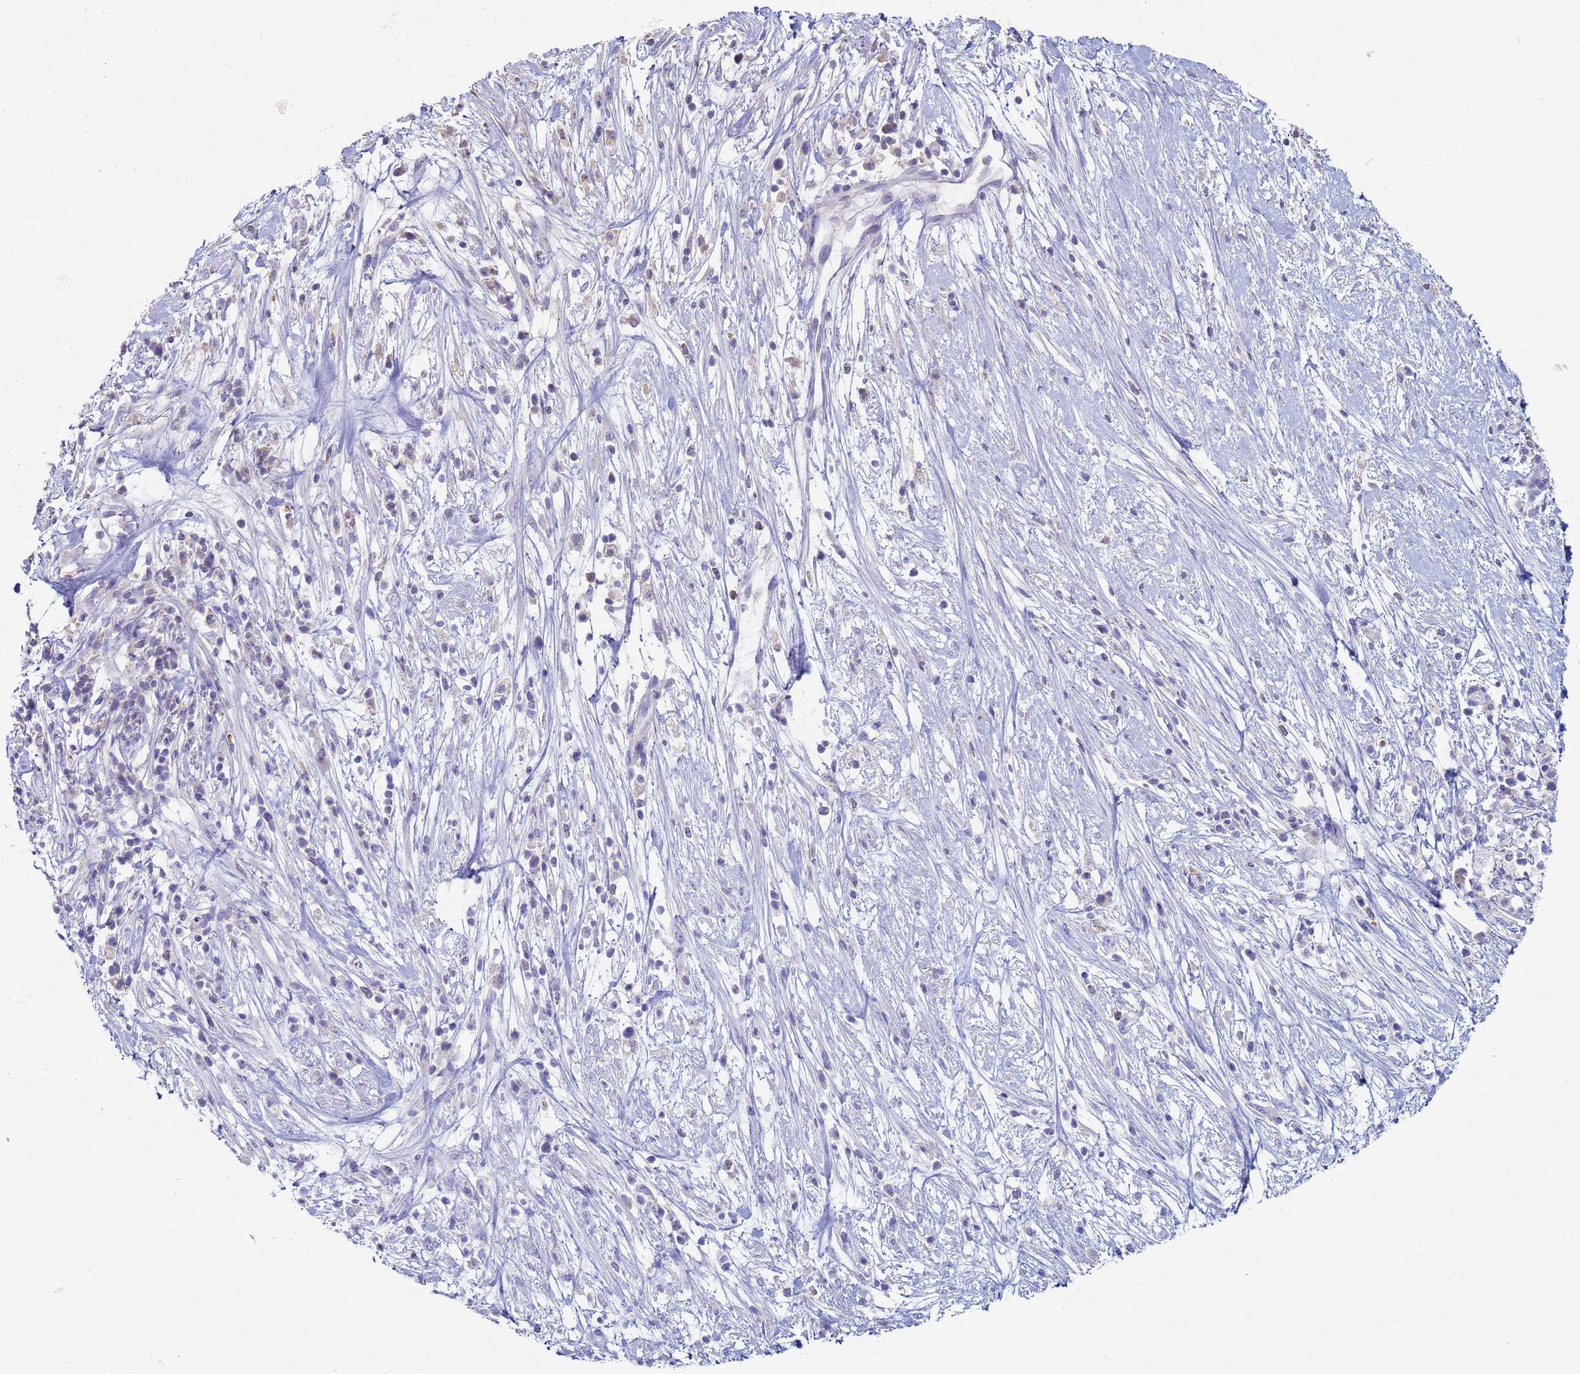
{"staining": {"intensity": "negative", "quantity": "none", "location": "none"}, "tissue": "pancreatic cancer", "cell_type": "Tumor cells", "image_type": "cancer", "snomed": [{"axis": "morphology", "description": "Adenocarcinoma, NOS"}, {"axis": "topography", "description": "Pancreas"}], "caption": "Tumor cells show no significant expression in pancreatic cancer (adenocarcinoma). The staining was performed using DAB to visualize the protein expression in brown, while the nuclei were stained in blue with hematoxylin (Magnification: 20x).", "gene": "CR1", "patient": {"sex": "male", "age": 68}}